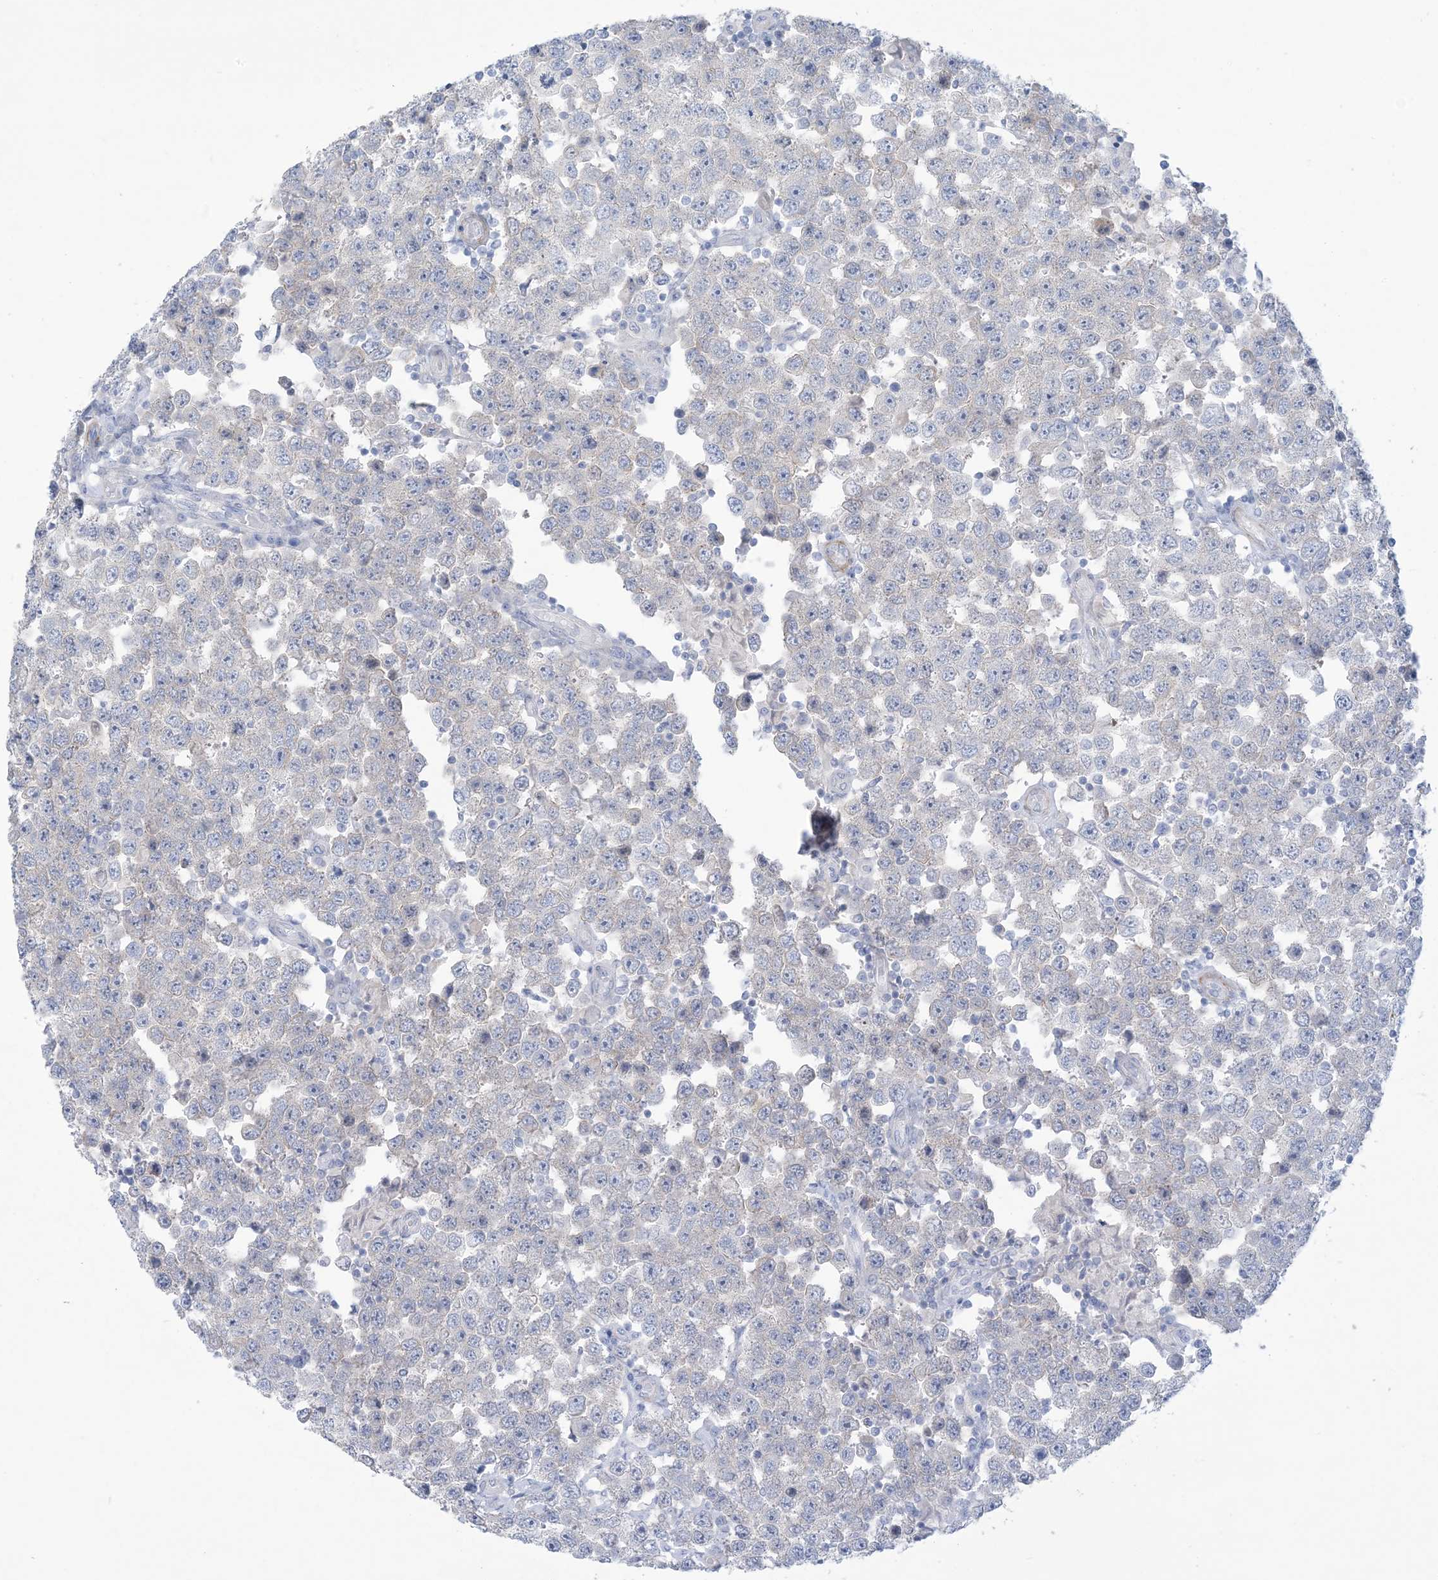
{"staining": {"intensity": "negative", "quantity": "none", "location": "none"}, "tissue": "testis cancer", "cell_type": "Tumor cells", "image_type": "cancer", "snomed": [{"axis": "morphology", "description": "Seminoma, NOS"}, {"axis": "topography", "description": "Testis"}], "caption": "The histopathology image demonstrates no staining of tumor cells in testis seminoma.", "gene": "MARS2", "patient": {"sex": "male", "age": 28}}